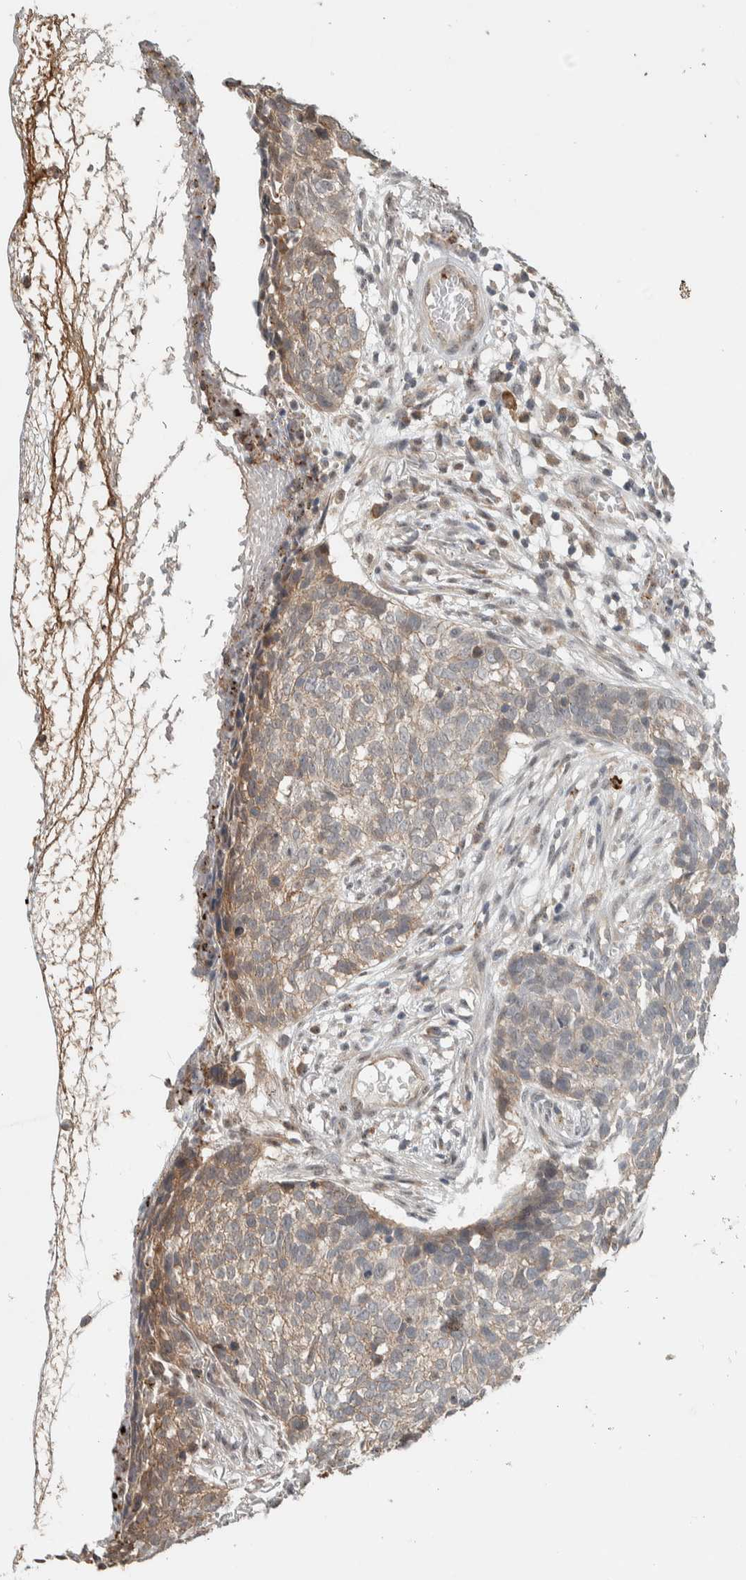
{"staining": {"intensity": "weak", "quantity": ">75%", "location": "cytoplasmic/membranous"}, "tissue": "skin cancer", "cell_type": "Tumor cells", "image_type": "cancer", "snomed": [{"axis": "morphology", "description": "Basal cell carcinoma"}, {"axis": "topography", "description": "Skin"}], "caption": "This image shows skin cancer stained with immunohistochemistry to label a protein in brown. The cytoplasmic/membranous of tumor cells show weak positivity for the protein. Nuclei are counter-stained blue.", "gene": "DEPTOR", "patient": {"sex": "male", "age": 85}}